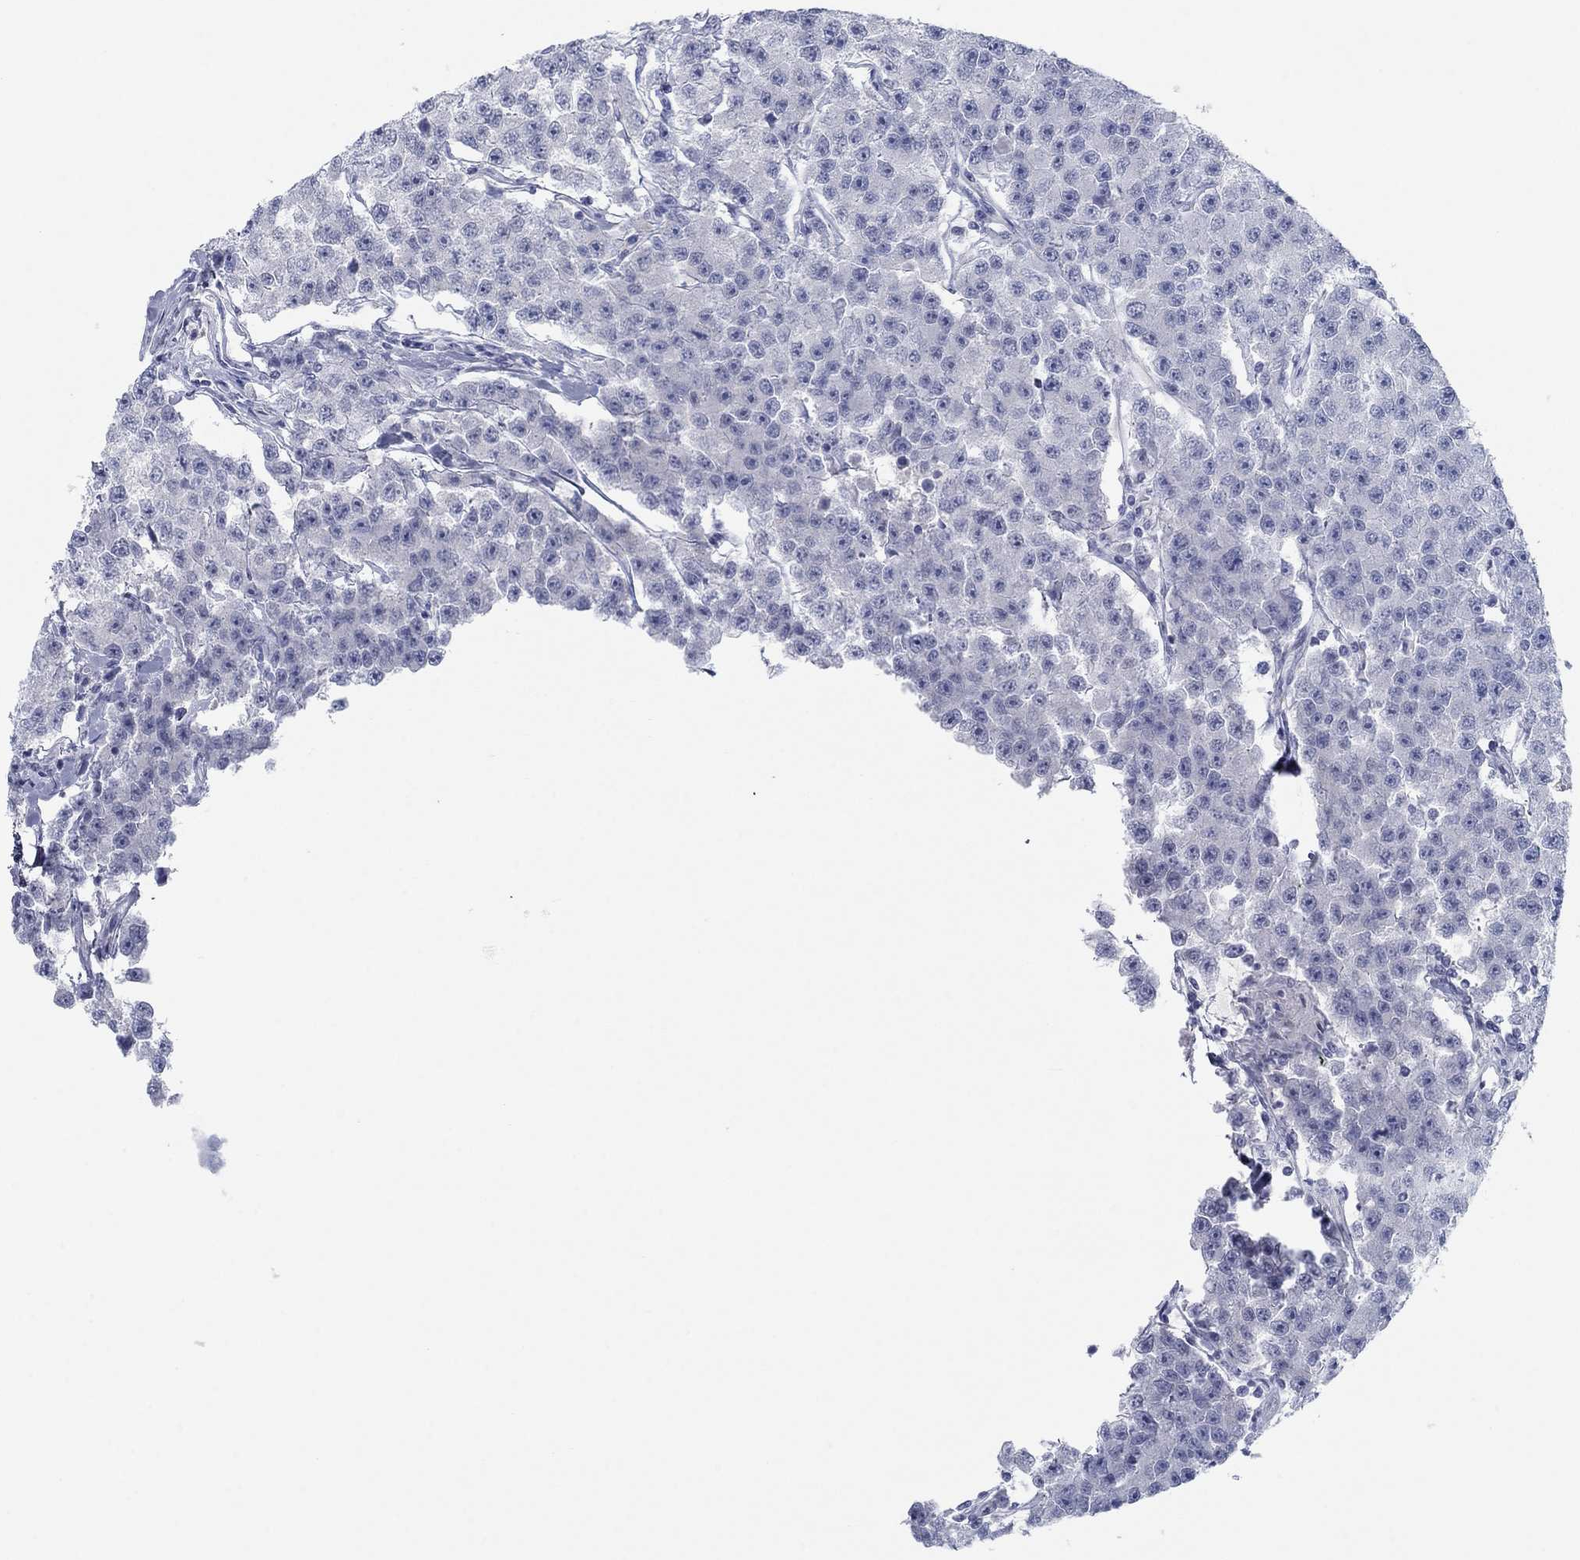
{"staining": {"intensity": "negative", "quantity": "none", "location": "none"}, "tissue": "testis cancer", "cell_type": "Tumor cells", "image_type": "cancer", "snomed": [{"axis": "morphology", "description": "Seminoma, NOS"}, {"axis": "topography", "description": "Testis"}], "caption": "High magnification brightfield microscopy of testis cancer (seminoma) stained with DAB (brown) and counterstained with hematoxylin (blue): tumor cells show no significant positivity. Brightfield microscopy of IHC stained with DAB (3,3'-diaminobenzidine) (brown) and hematoxylin (blue), captured at high magnification.", "gene": "DNAL1", "patient": {"sex": "male", "age": 59}}